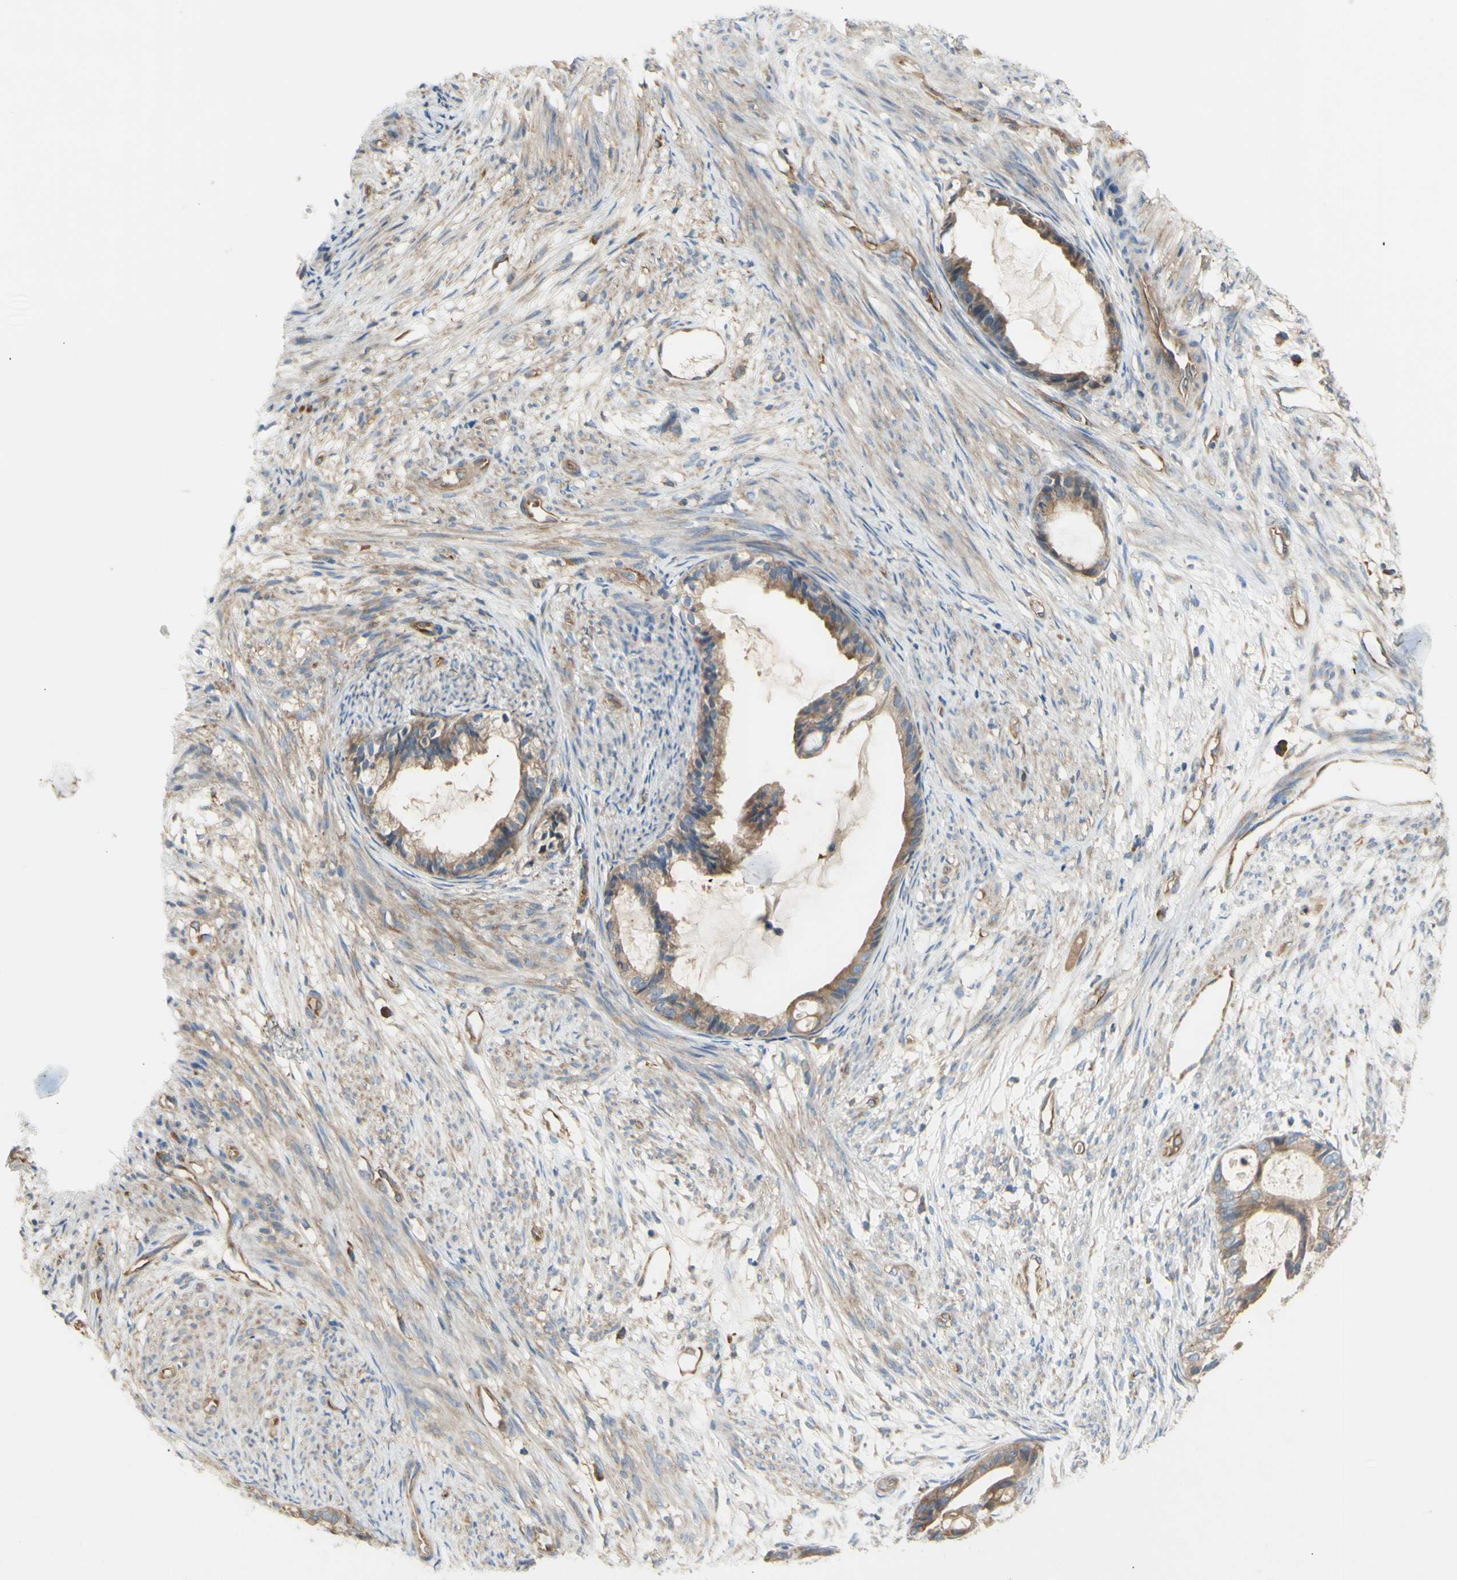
{"staining": {"intensity": "moderate", "quantity": ">75%", "location": "cytoplasmic/membranous"}, "tissue": "cervical cancer", "cell_type": "Tumor cells", "image_type": "cancer", "snomed": [{"axis": "morphology", "description": "Normal tissue, NOS"}, {"axis": "morphology", "description": "Adenocarcinoma, NOS"}, {"axis": "topography", "description": "Cervix"}, {"axis": "topography", "description": "Endometrium"}], "caption": "Moderate cytoplasmic/membranous staining for a protein is seen in about >75% of tumor cells of cervical adenocarcinoma using immunohistochemistry.", "gene": "KLC1", "patient": {"sex": "female", "age": 86}}